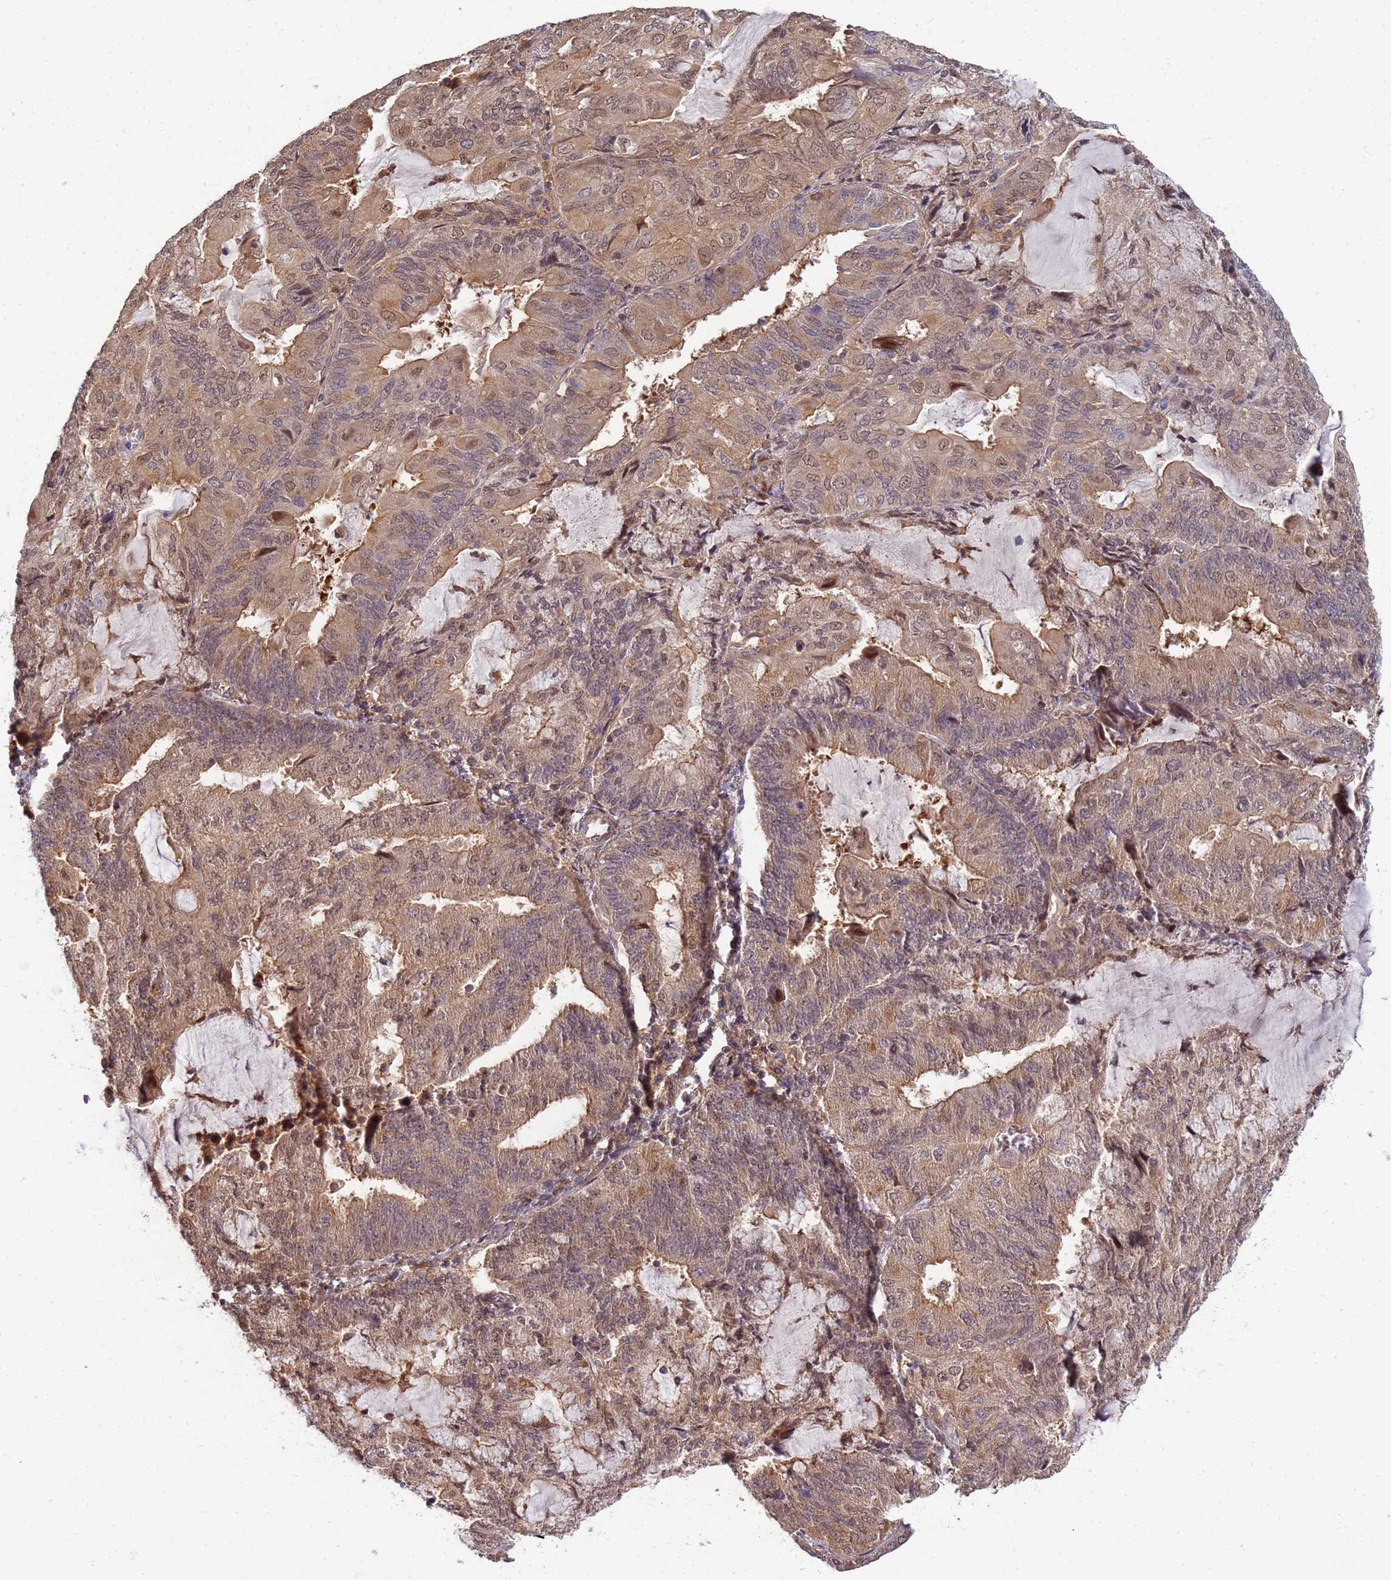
{"staining": {"intensity": "weak", "quantity": ">75%", "location": "cytoplasmic/membranous,nuclear"}, "tissue": "endometrial cancer", "cell_type": "Tumor cells", "image_type": "cancer", "snomed": [{"axis": "morphology", "description": "Adenocarcinoma, NOS"}, {"axis": "topography", "description": "Endometrium"}], "caption": "Approximately >75% of tumor cells in adenocarcinoma (endometrial) reveal weak cytoplasmic/membranous and nuclear protein expression as visualized by brown immunohistochemical staining.", "gene": "DUS4L", "patient": {"sex": "female", "age": 81}}